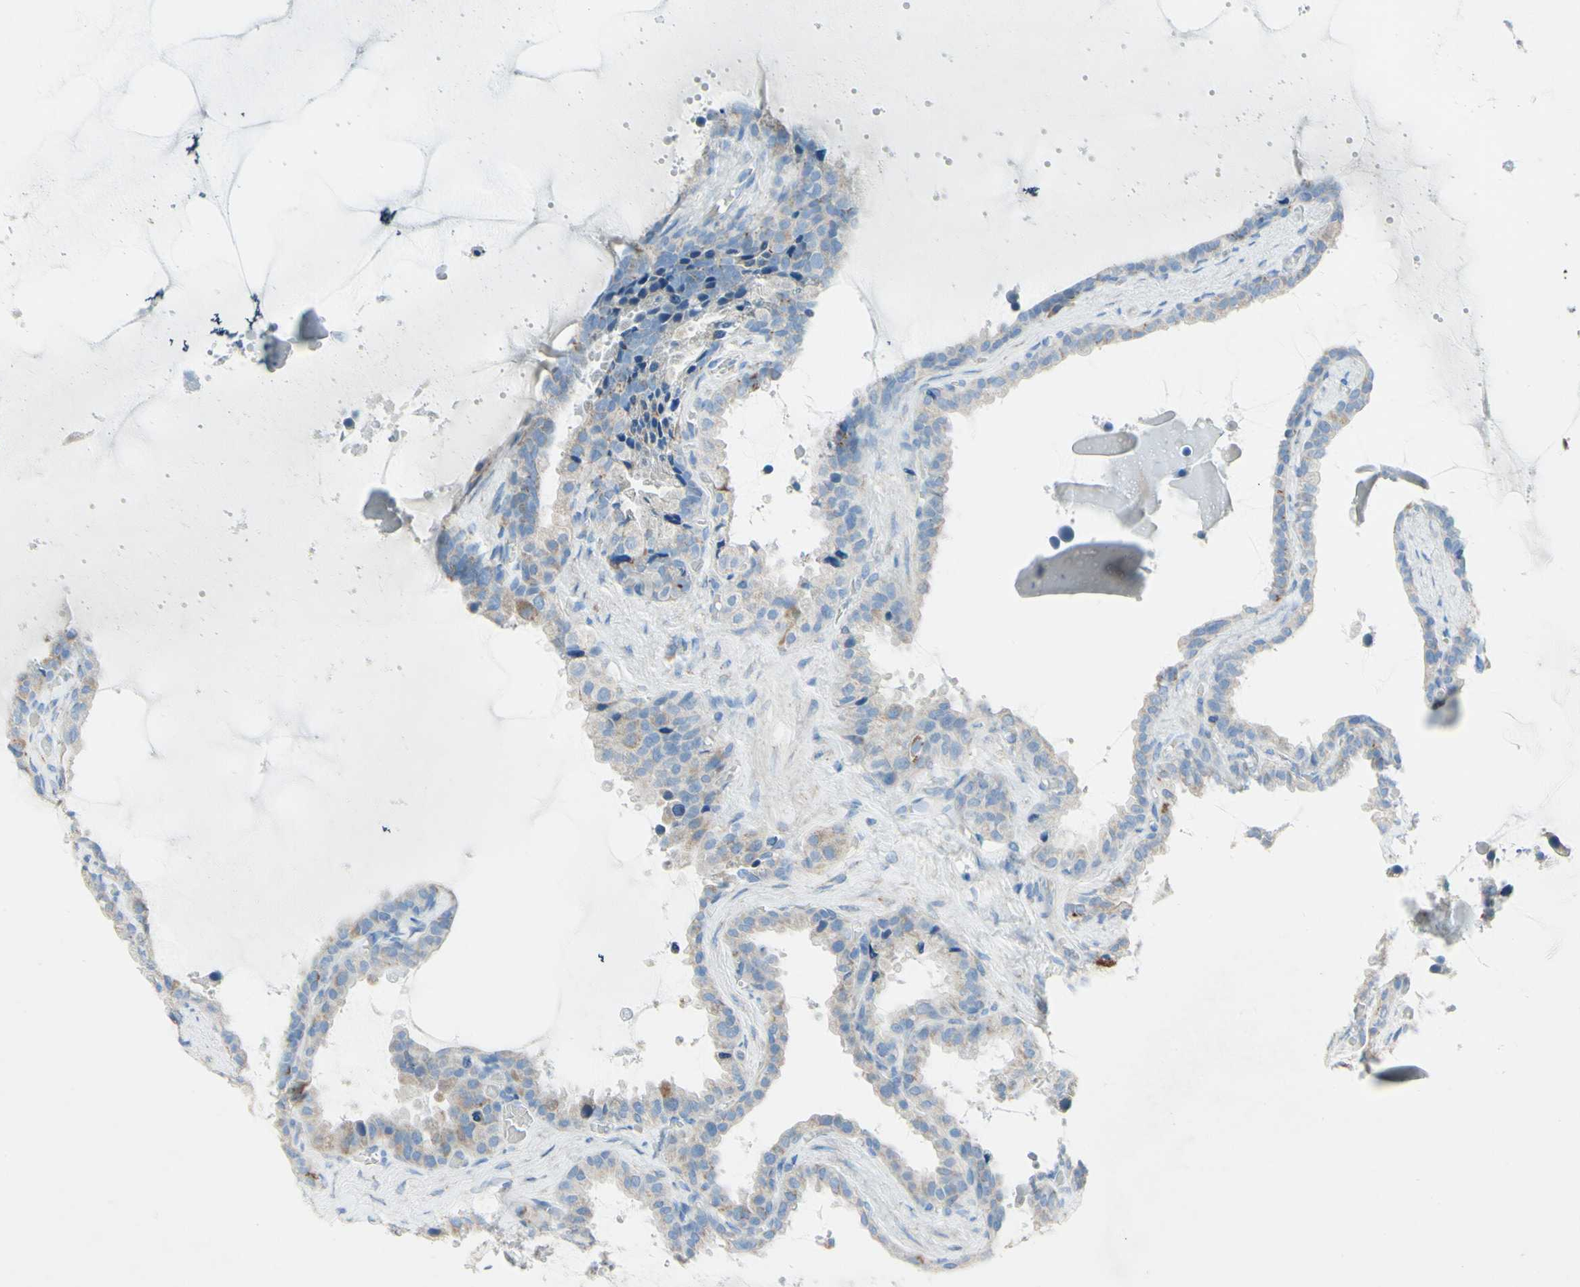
{"staining": {"intensity": "moderate", "quantity": "<25%", "location": "cytoplasmic/membranous"}, "tissue": "seminal vesicle", "cell_type": "Glandular cells", "image_type": "normal", "snomed": [{"axis": "morphology", "description": "Normal tissue, NOS"}, {"axis": "topography", "description": "Seminal veicle"}], "caption": "The image exhibits immunohistochemical staining of benign seminal vesicle. There is moderate cytoplasmic/membranous expression is appreciated in approximately <25% of glandular cells.", "gene": "ACADL", "patient": {"sex": "male", "age": 46}}